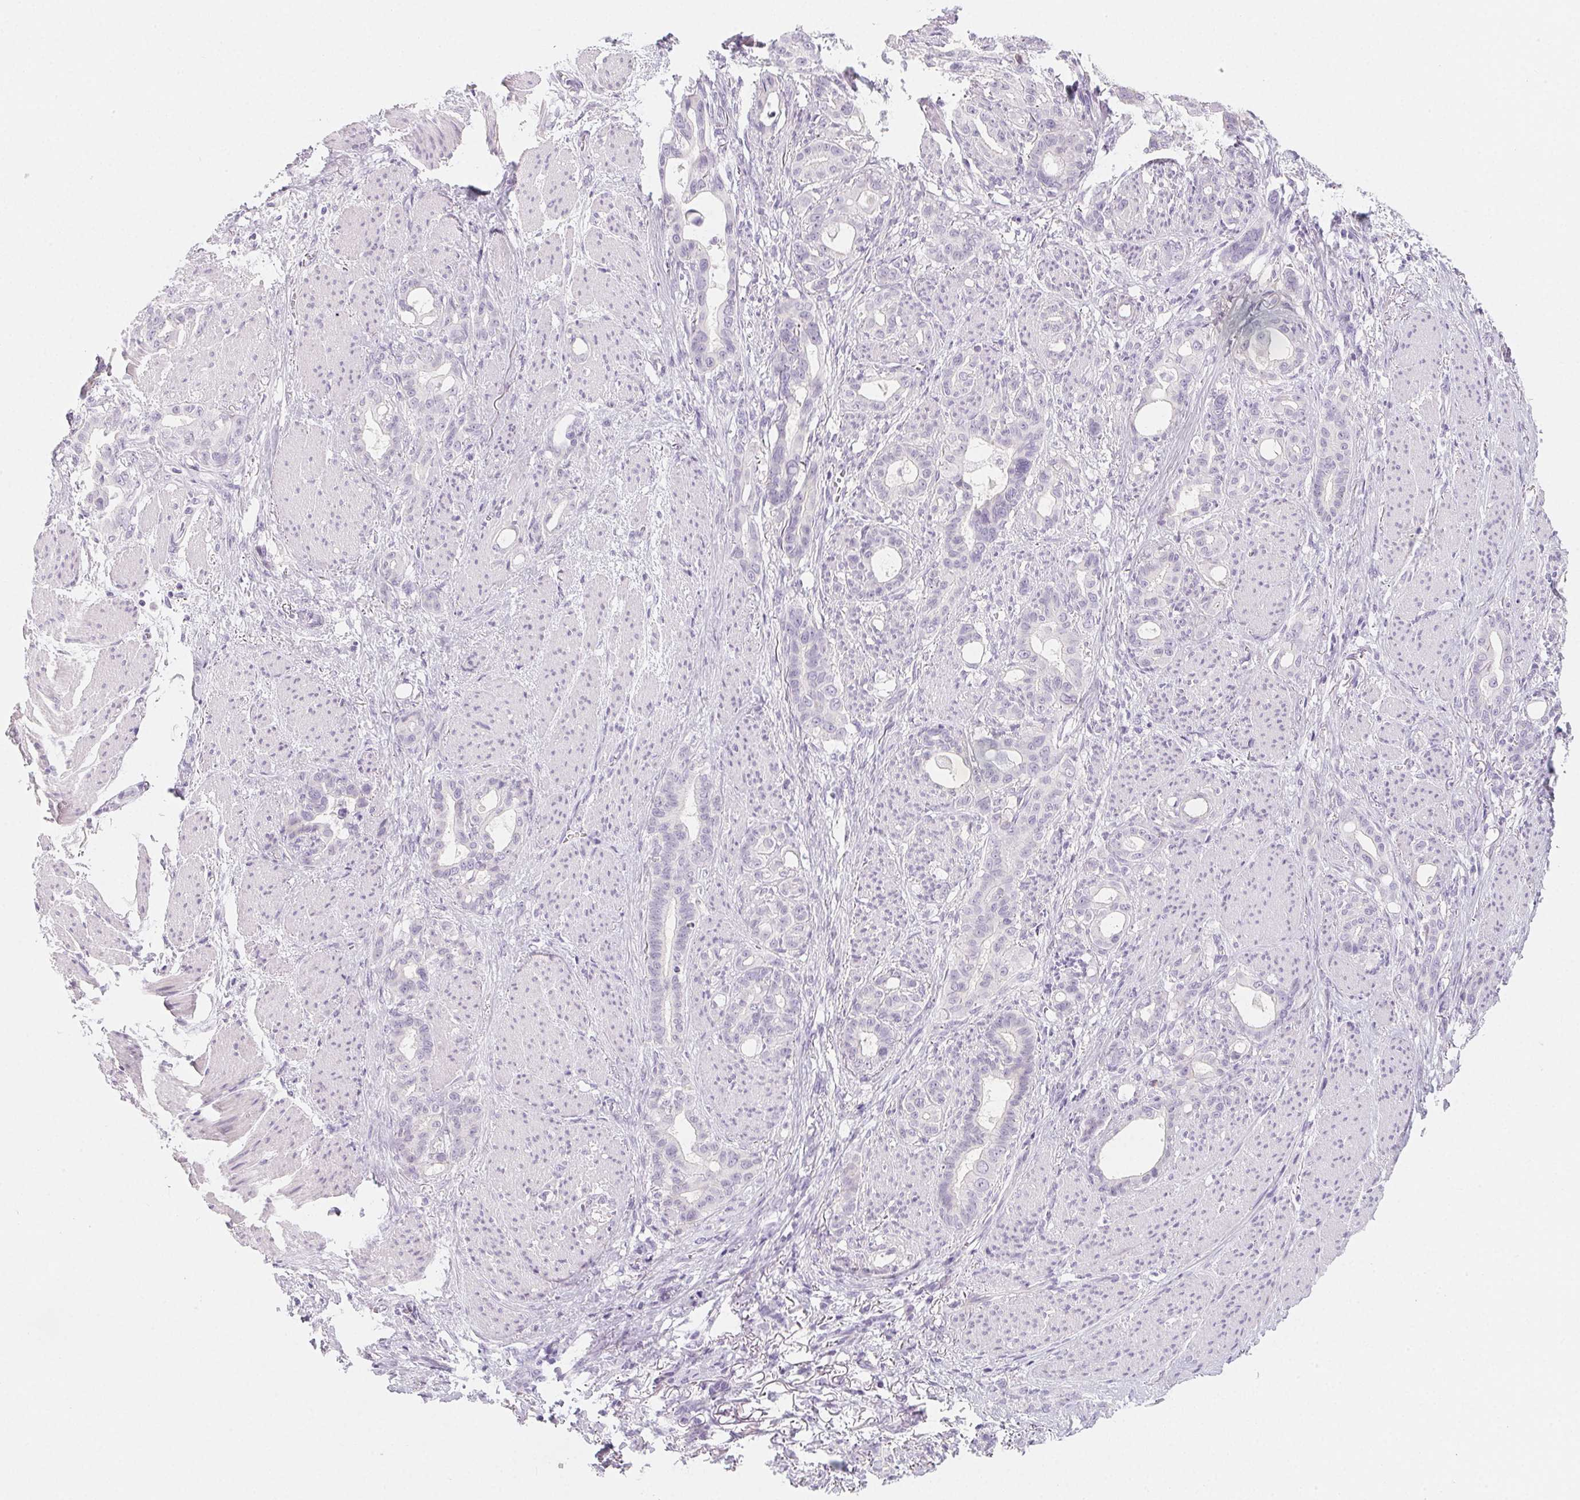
{"staining": {"intensity": "negative", "quantity": "none", "location": "none"}, "tissue": "stomach cancer", "cell_type": "Tumor cells", "image_type": "cancer", "snomed": [{"axis": "morphology", "description": "Normal tissue, NOS"}, {"axis": "morphology", "description": "Adenocarcinoma, NOS"}, {"axis": "topography", "description": "Esophagus"}, {"axis": "topography", "description": "Stomach, upper"}], "caption": "Tumor cells show no significant protein expression in adenocarcinoma (stomach).", "gene": "SH3GL2", "patient": {"sex": "male", "age": 62}}